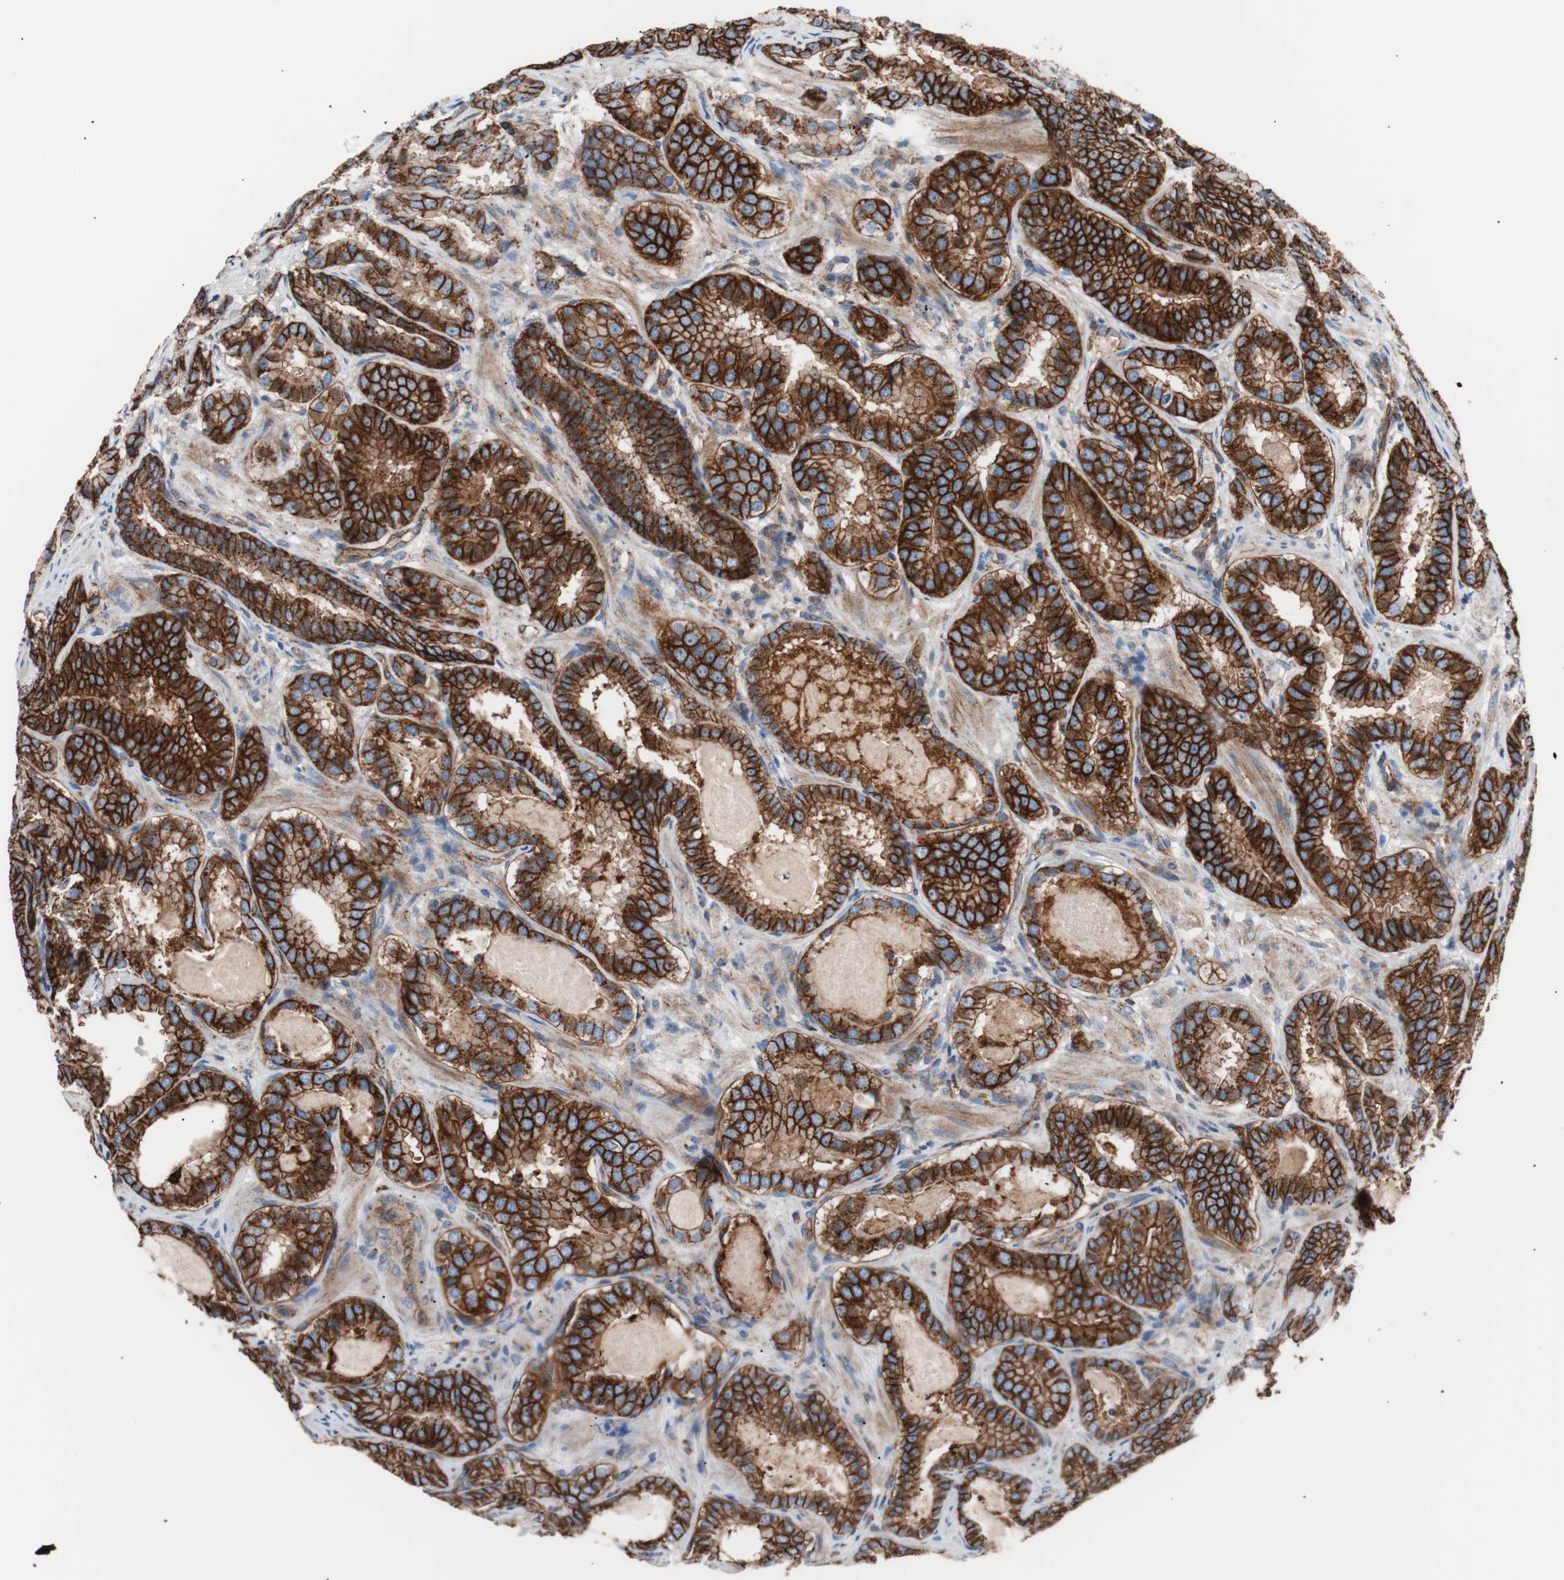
{"staining": {"intensity": "strong", "quantity": ">75%", "location": "cytoplasmic/membranous"}, "tissue": "prostate cancer", "cell_type": "Tumor cells", "image_type": "cancer", "snomed": [{"axis": "morphology", "description": "Adenocarcinoma, Low grade"}, {"axis": "topography", "description": "Prostate"}], "caption": "Protein expression by immunohistochemistry (IHC) demonstrates strong cytoplasmic/membranous positivity in about >75% of tumor cells in low-grade adenocarcinoma (prostate).", "gene": "FLOT2", "patient": {"sex": "male", "age": 59}}